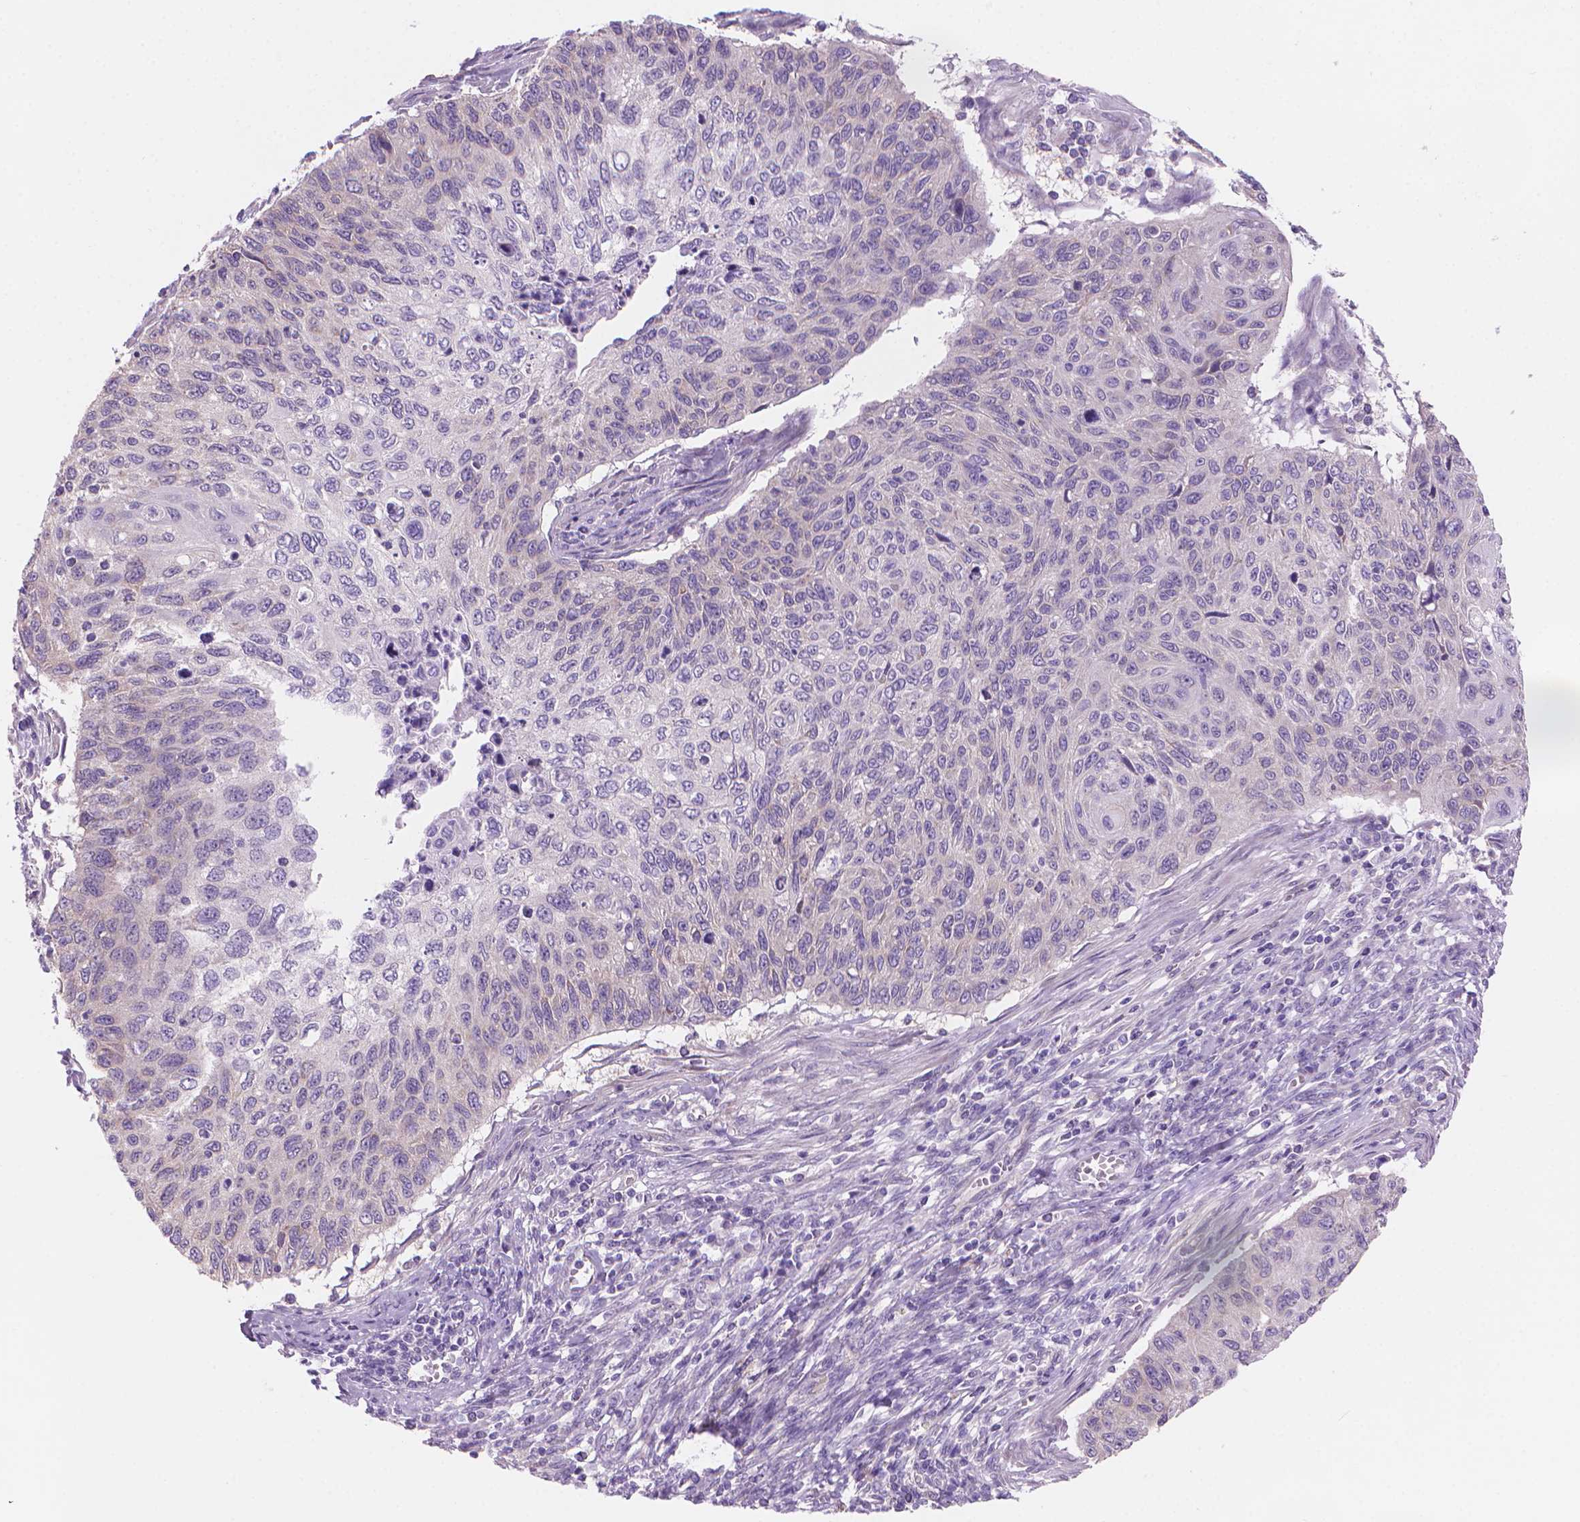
{"staining": {"intensity": "negative", "quantity": "none", "location": "none"}, "tissue": "cervical cancer", "cell_type": "Tumor cells", "image_type": "cancer", "snomed": [{"axis": "morphology", "description": "Squamous cell carcinoma, NOS"}, {"axis": "topography", "description": "Cervix"}], "caption": "Tumor cells are negative for protein expression in human cervical cancer (squamous cell carcinoma).", "gene": "ENSG00000187186", "patient": {"sex": "female", "age": 70}}